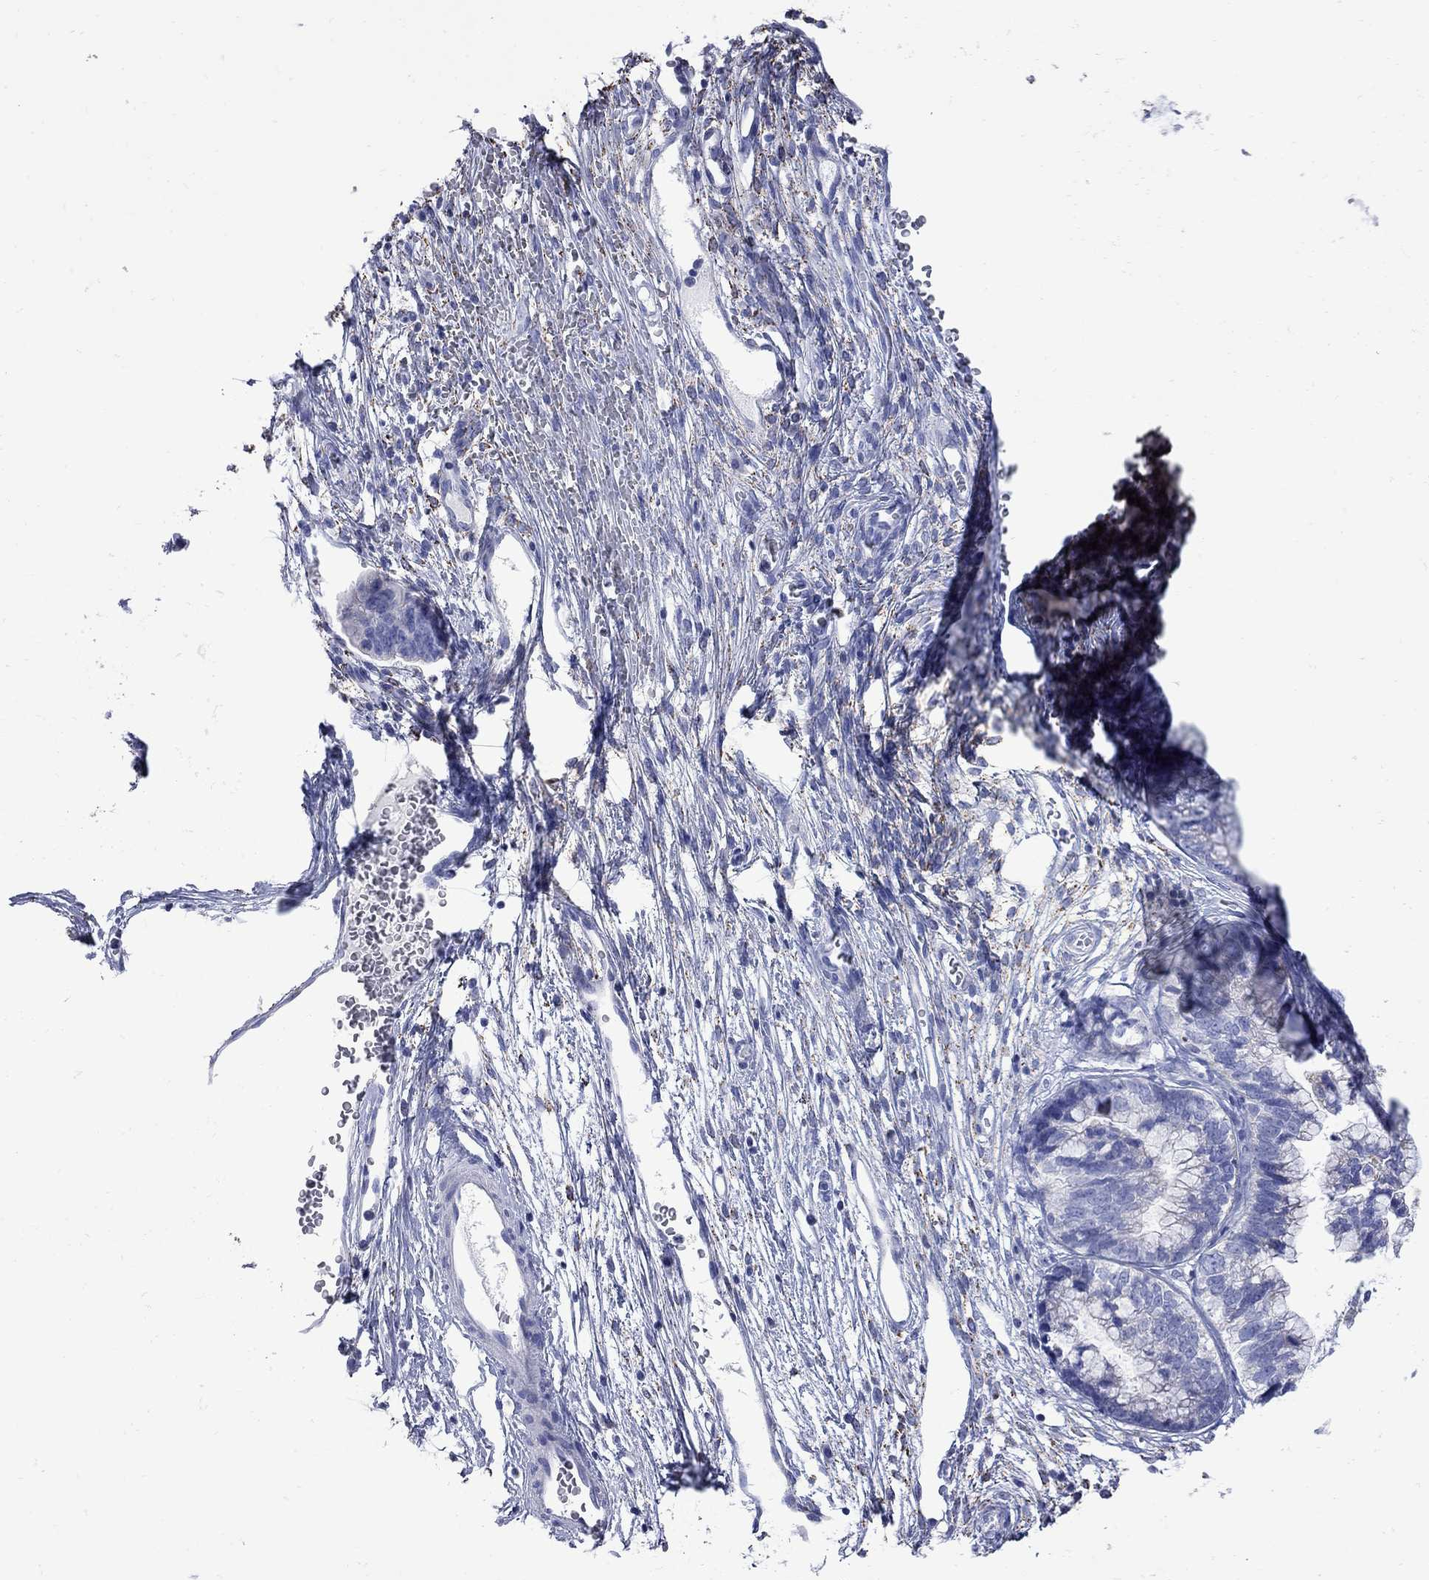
{"staining": {"intensity": "negative", "quantity": "none", "location": "none"}, "tissue": "cervical cancer", "cell_type": "Tumor cells", "image_type": "cancer", "snomed": [{"axis": "morphology", "description": "Adenocarcinoma, NOS"}, {"axis": "topography", "description": "Cervix"}], "caption": "Immunohistochemistry histopathology image of human adenocarcinoma (cervical) stained for a protein (brown), which displays no expression in tumor cells.", "gene": "SESTD1", "patient": {"sex": "female", "age": 44}}